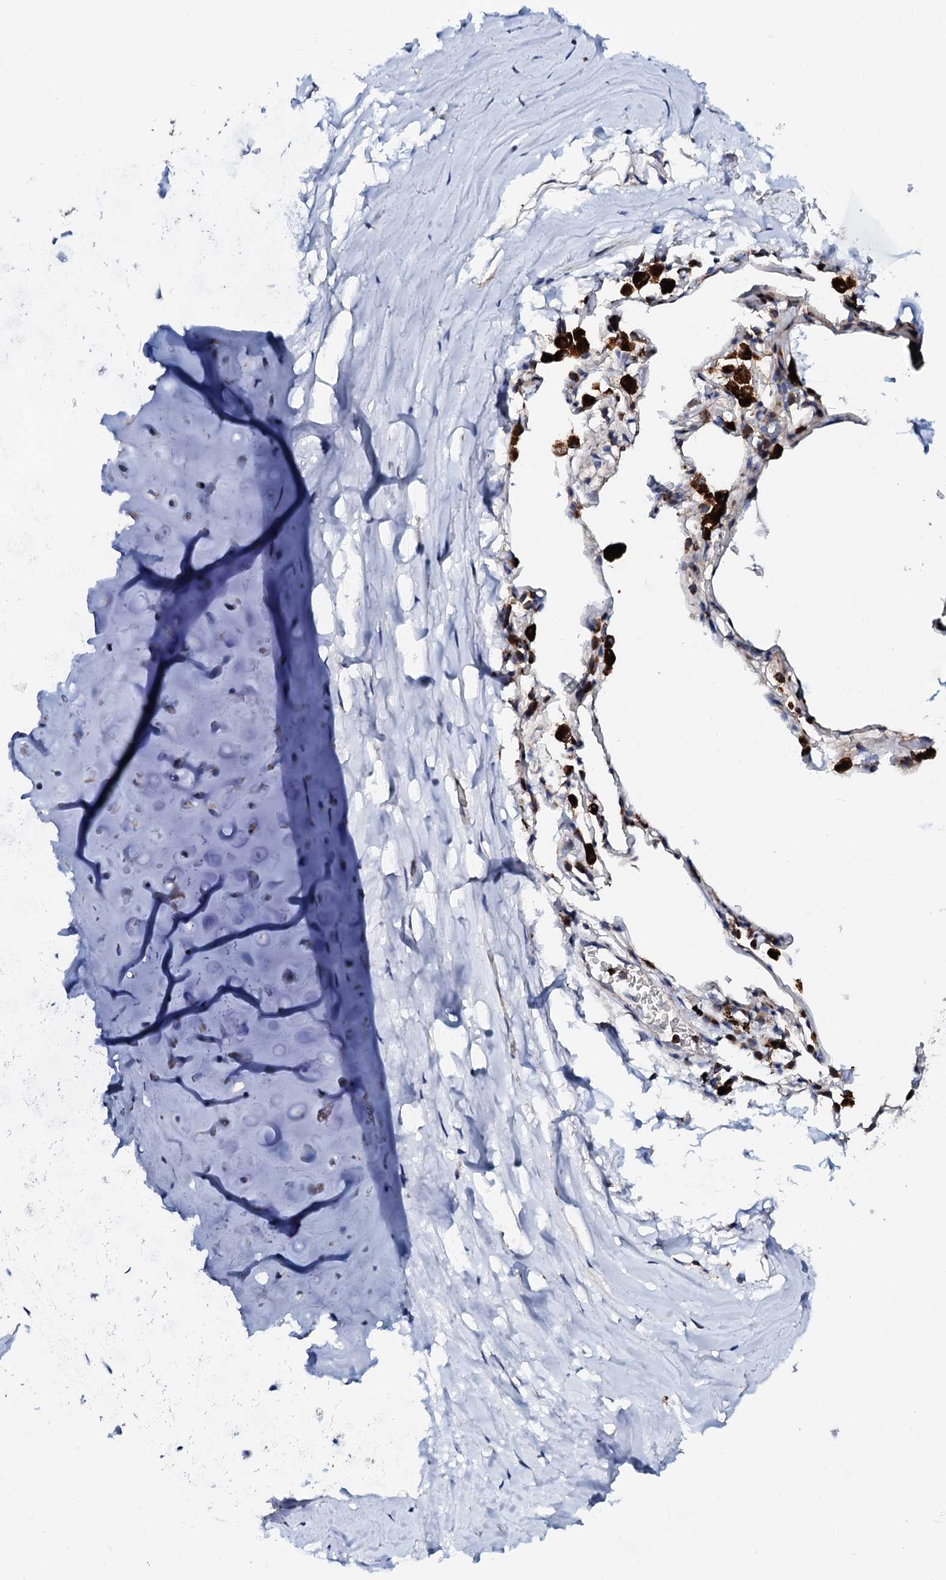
{"staining": {"intensity": "negative", "quantity": "none", "location": "none"}, "tissue": "adipose tissue", "cell_type": "Adipocytes", "image_type": "normal", "snomed": [{"axis": "morphology", "description": "Normal tissue, NOS"}, {"axis": "topography", "description": "Lymph node"}, {"axis": "topography", "description": "Bronchus"}], "caption": "The image shows no significant staining in adipocytes of adipose tissue.", "gene": "TCIRG1", "patient": {"sex": "male", "age": 63}}